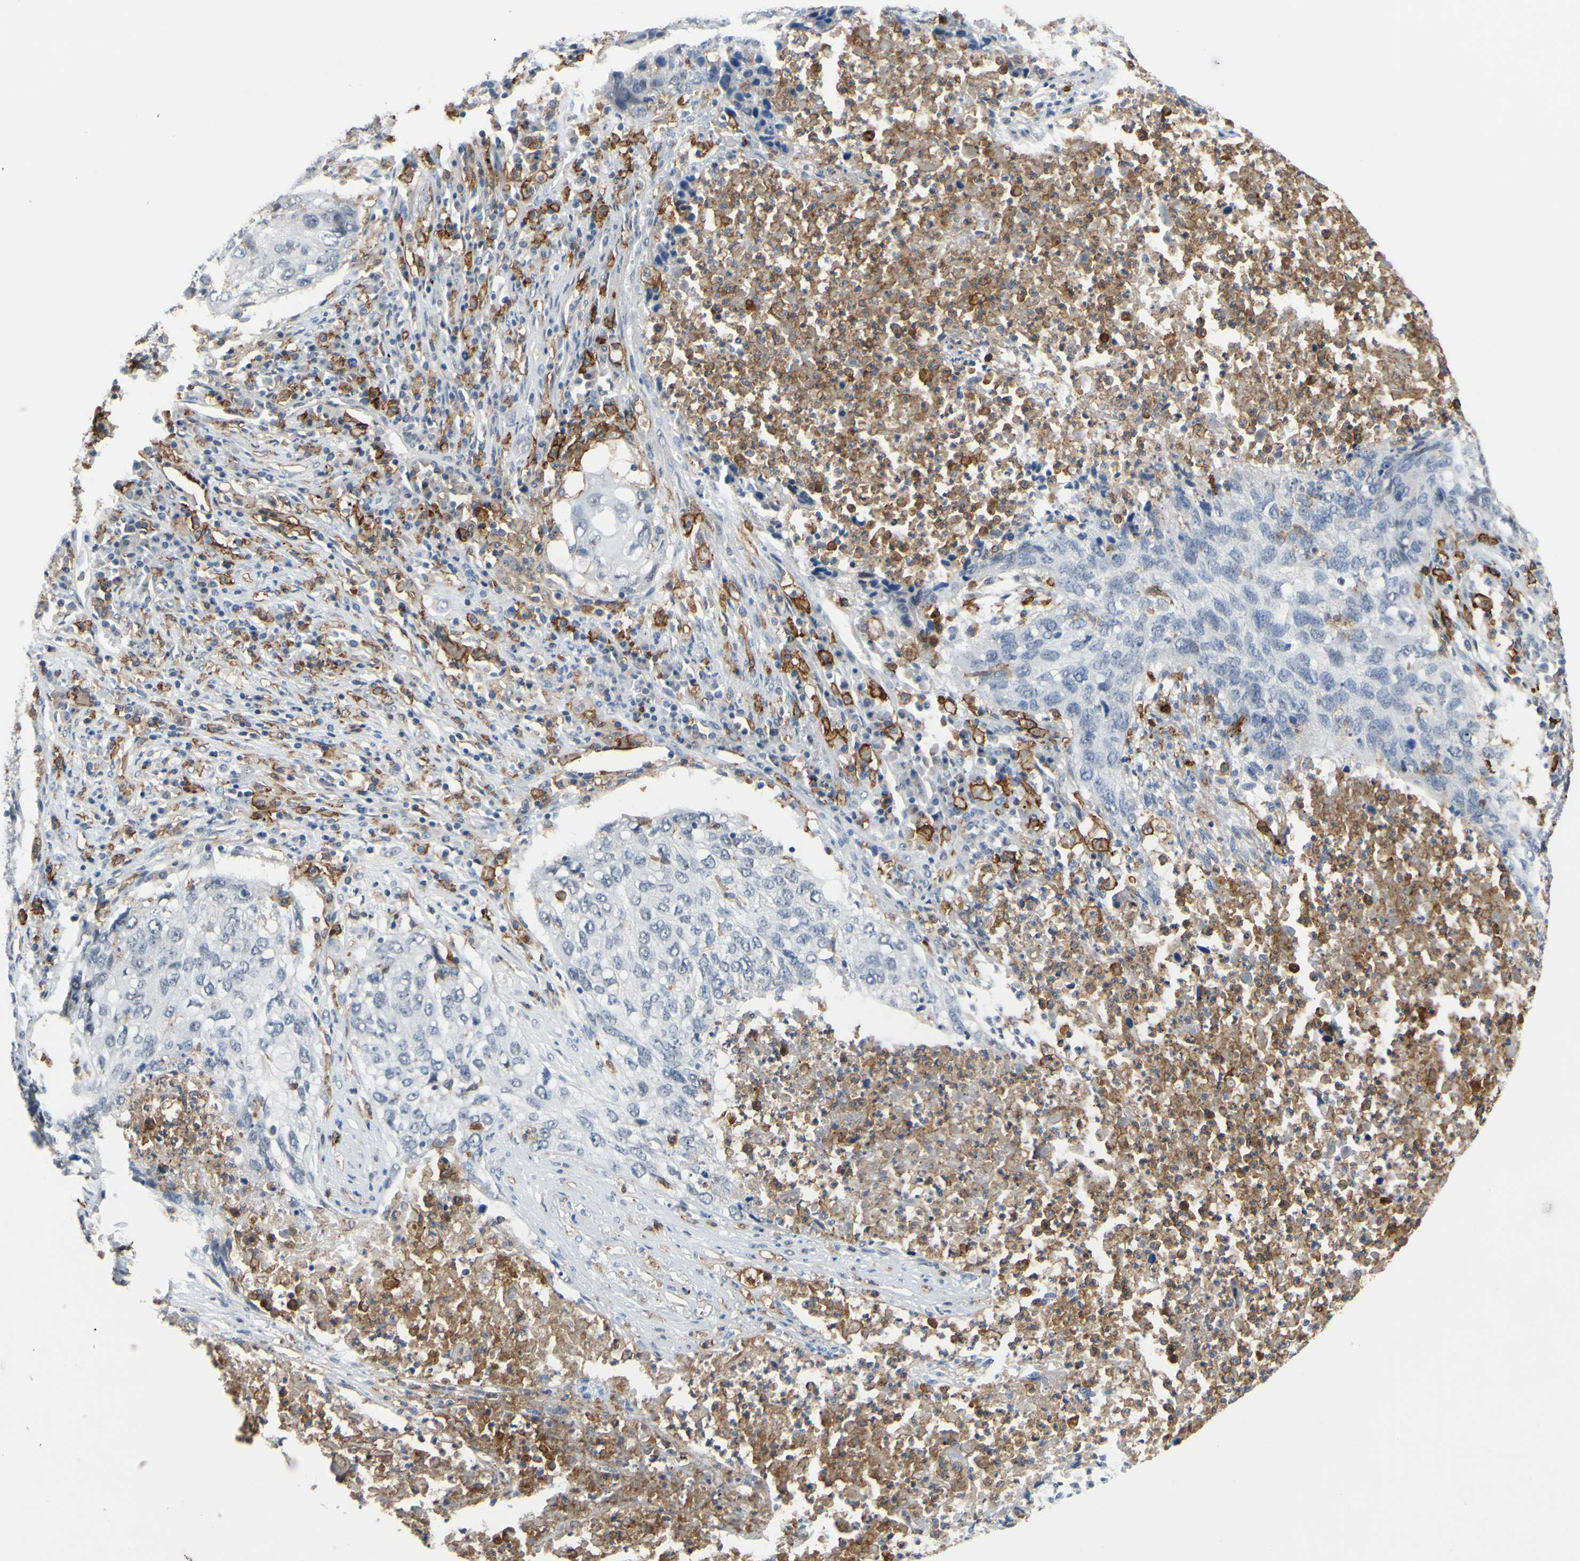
{"staining": {"intensity": "negative", "quantity": "none", "location": "none"}, "tissue": "lung cancer", "cell_type": "Tumor cells", "image_type": "cancer", "snomed": [{"axis": "morphology", "description": "Squamous cell carcinoma, NOS"}, {"axis": "topography", "description": "Lung"}], "caption": "IHC micrograph of neoplastic tissue: human lung cancer stained with DAB exhibits no significant protein positivity in tumor cells. (DAB (3,3'-diaminobenzidine) immunohistochemistry (IHC) visualized using brightfield microscopy, high magnification).", "gene": "FCGR2A", "patient": {"sex": "female", "age": 63}}